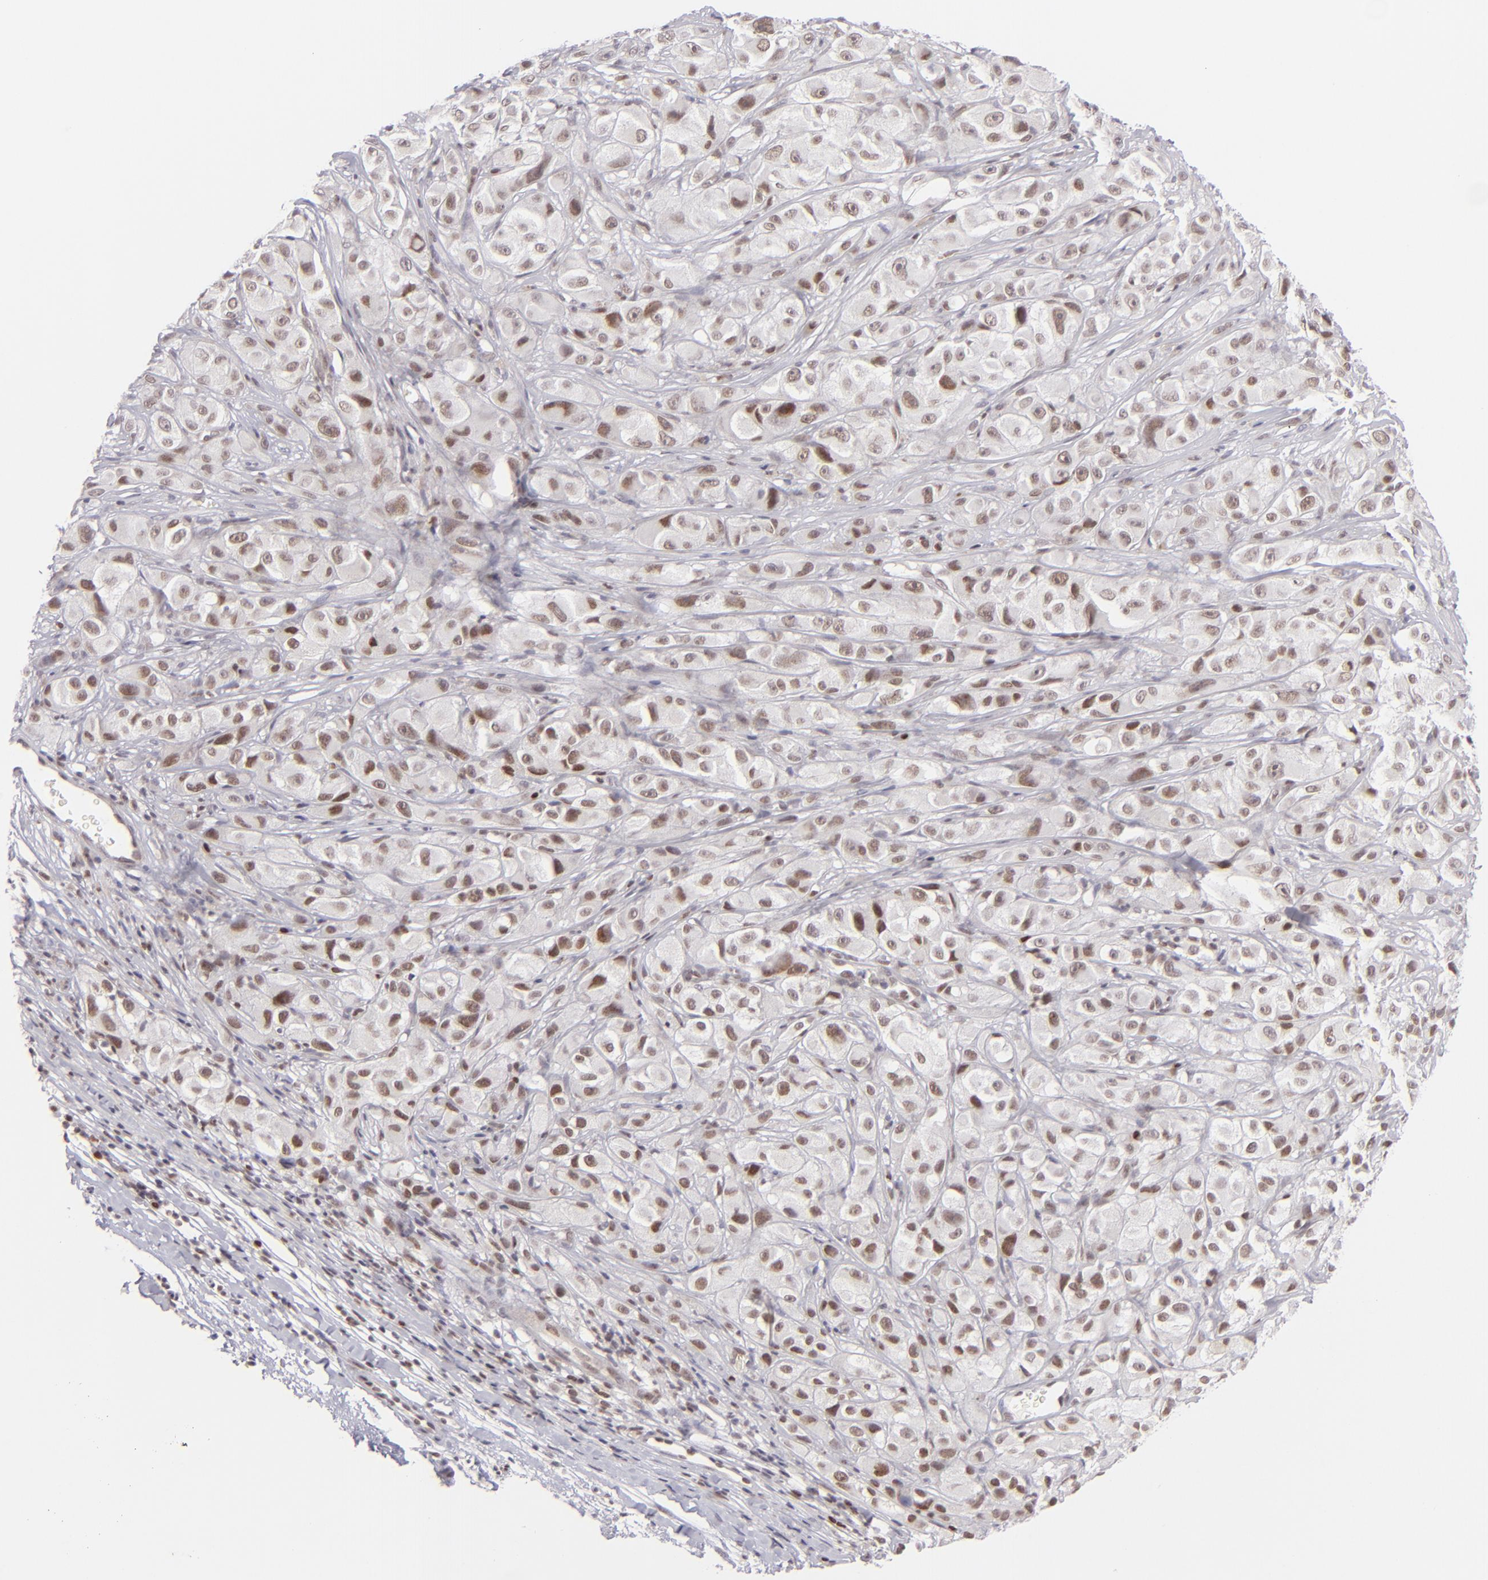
{"staining": {"intensity": "moderate", "quantity": ">75%", "location": "nuclear"}, "tissue": "melanoma", "cell_type": "Tumor cells", "image_type": "cancer", "snomed": [{"axis": "morphology", "description": "Malignant melanoma, NOS"}, {"axis": "topography", "description": "Skin"}], "caption": "Malignant melanoma stained with a brown dye demonstrates moderate nuclear positive expression in about >75% of tumor cells.", "gene": "POU2F1", "patient": {"sex": "male", "age": 56}}